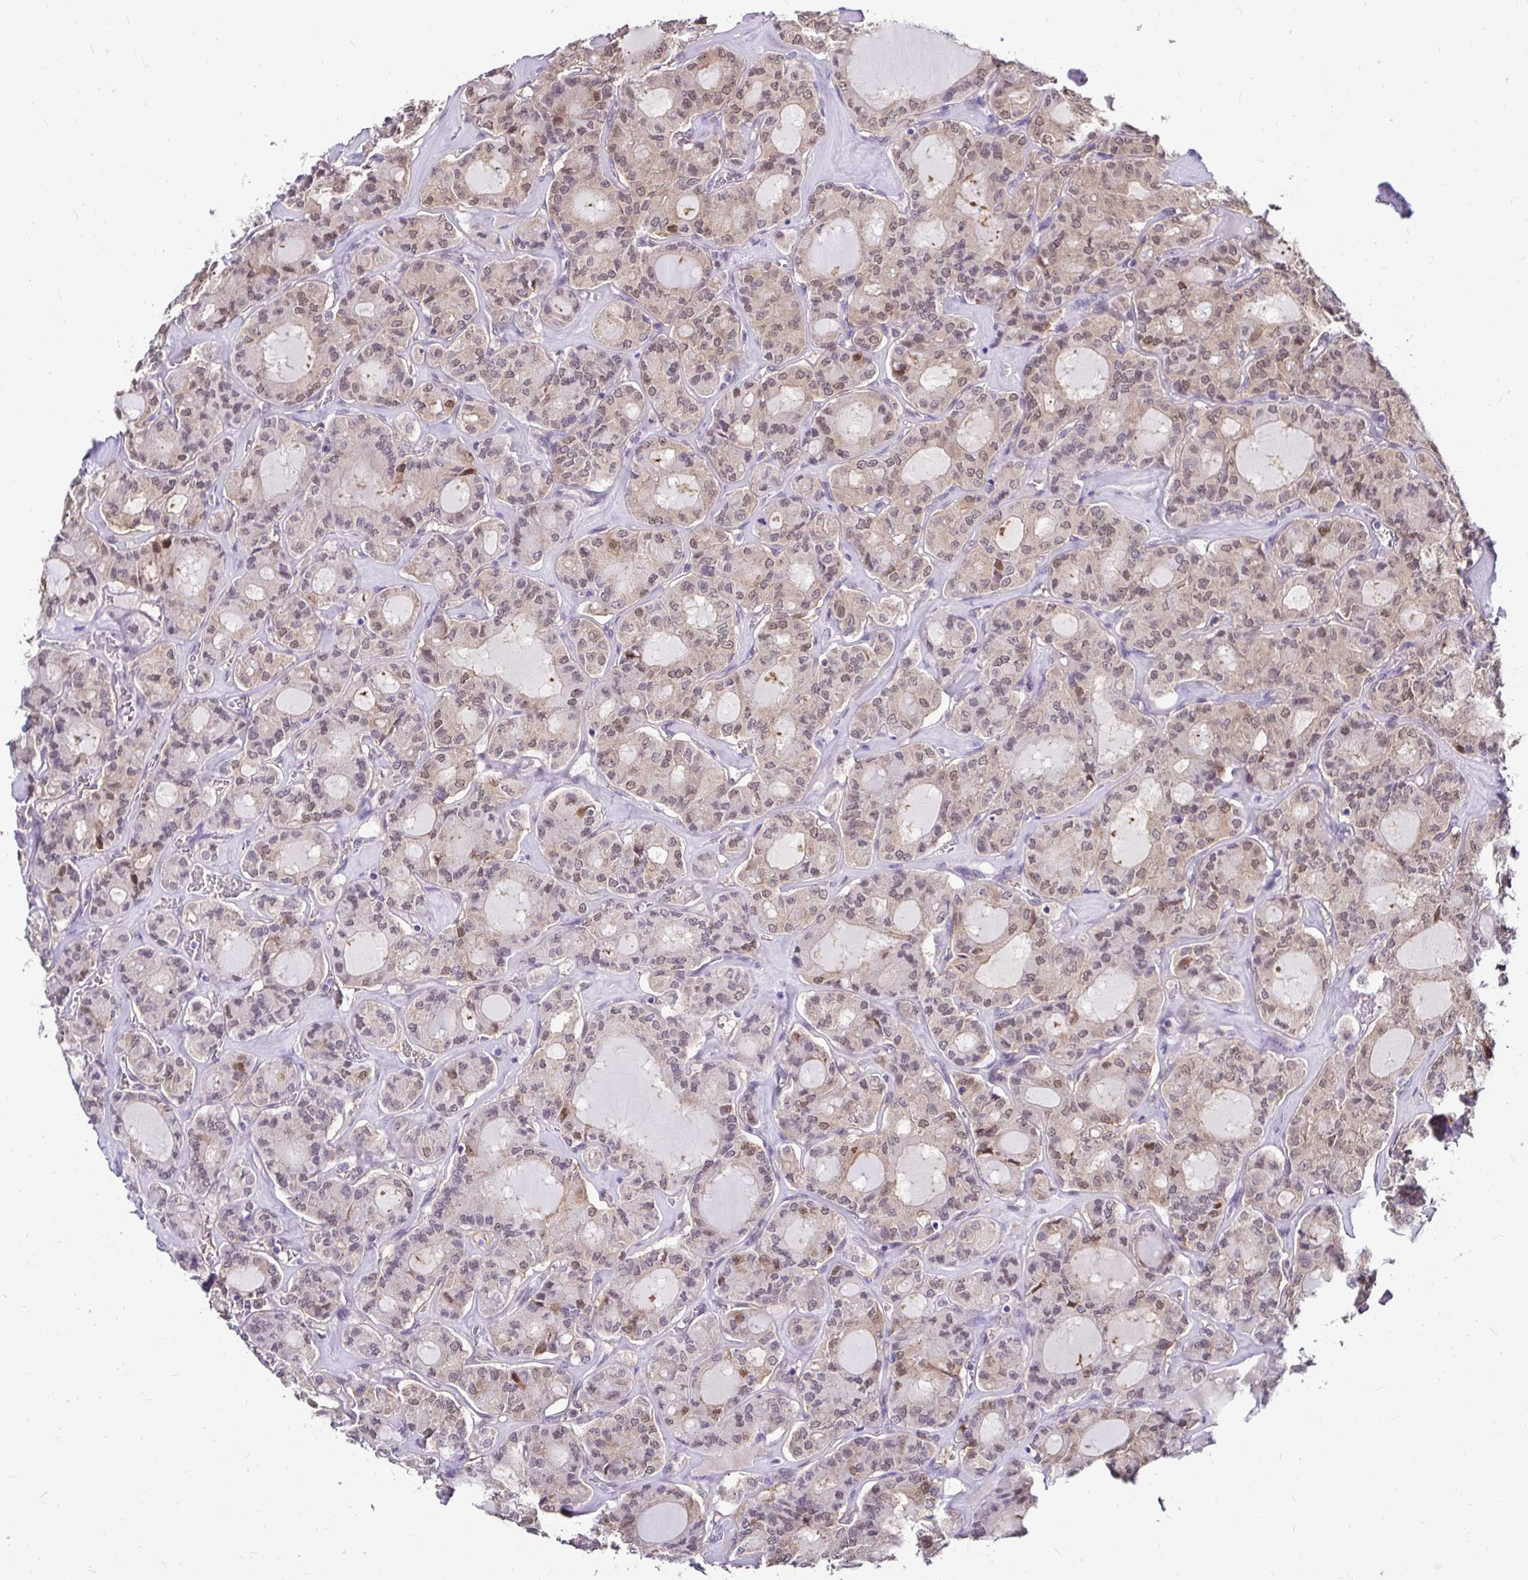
{"staining": {"intensity": "weak", "quantity": "25%-75%", "location": "nuclear"}, "tissue": "thyroid cancer", "cell_type": "Tumor cells", "image_type": "cancer", "snomed": [{"axis": "morphology", "description": "Papillary adenocarcinoma, NOS"}, {"axis": "topography", "description": "Thyroid gland"}], "caption": "The immunohistochemical stain highlights weak nuclear expression in tumor cells of thyroid papillary adenocarcinoma tissue. Immunohistochemistry stains the protein in brown and the nuclei are stained blue.", "gene": "IDH1", "patient": {"sex": "male", "age": 87}}